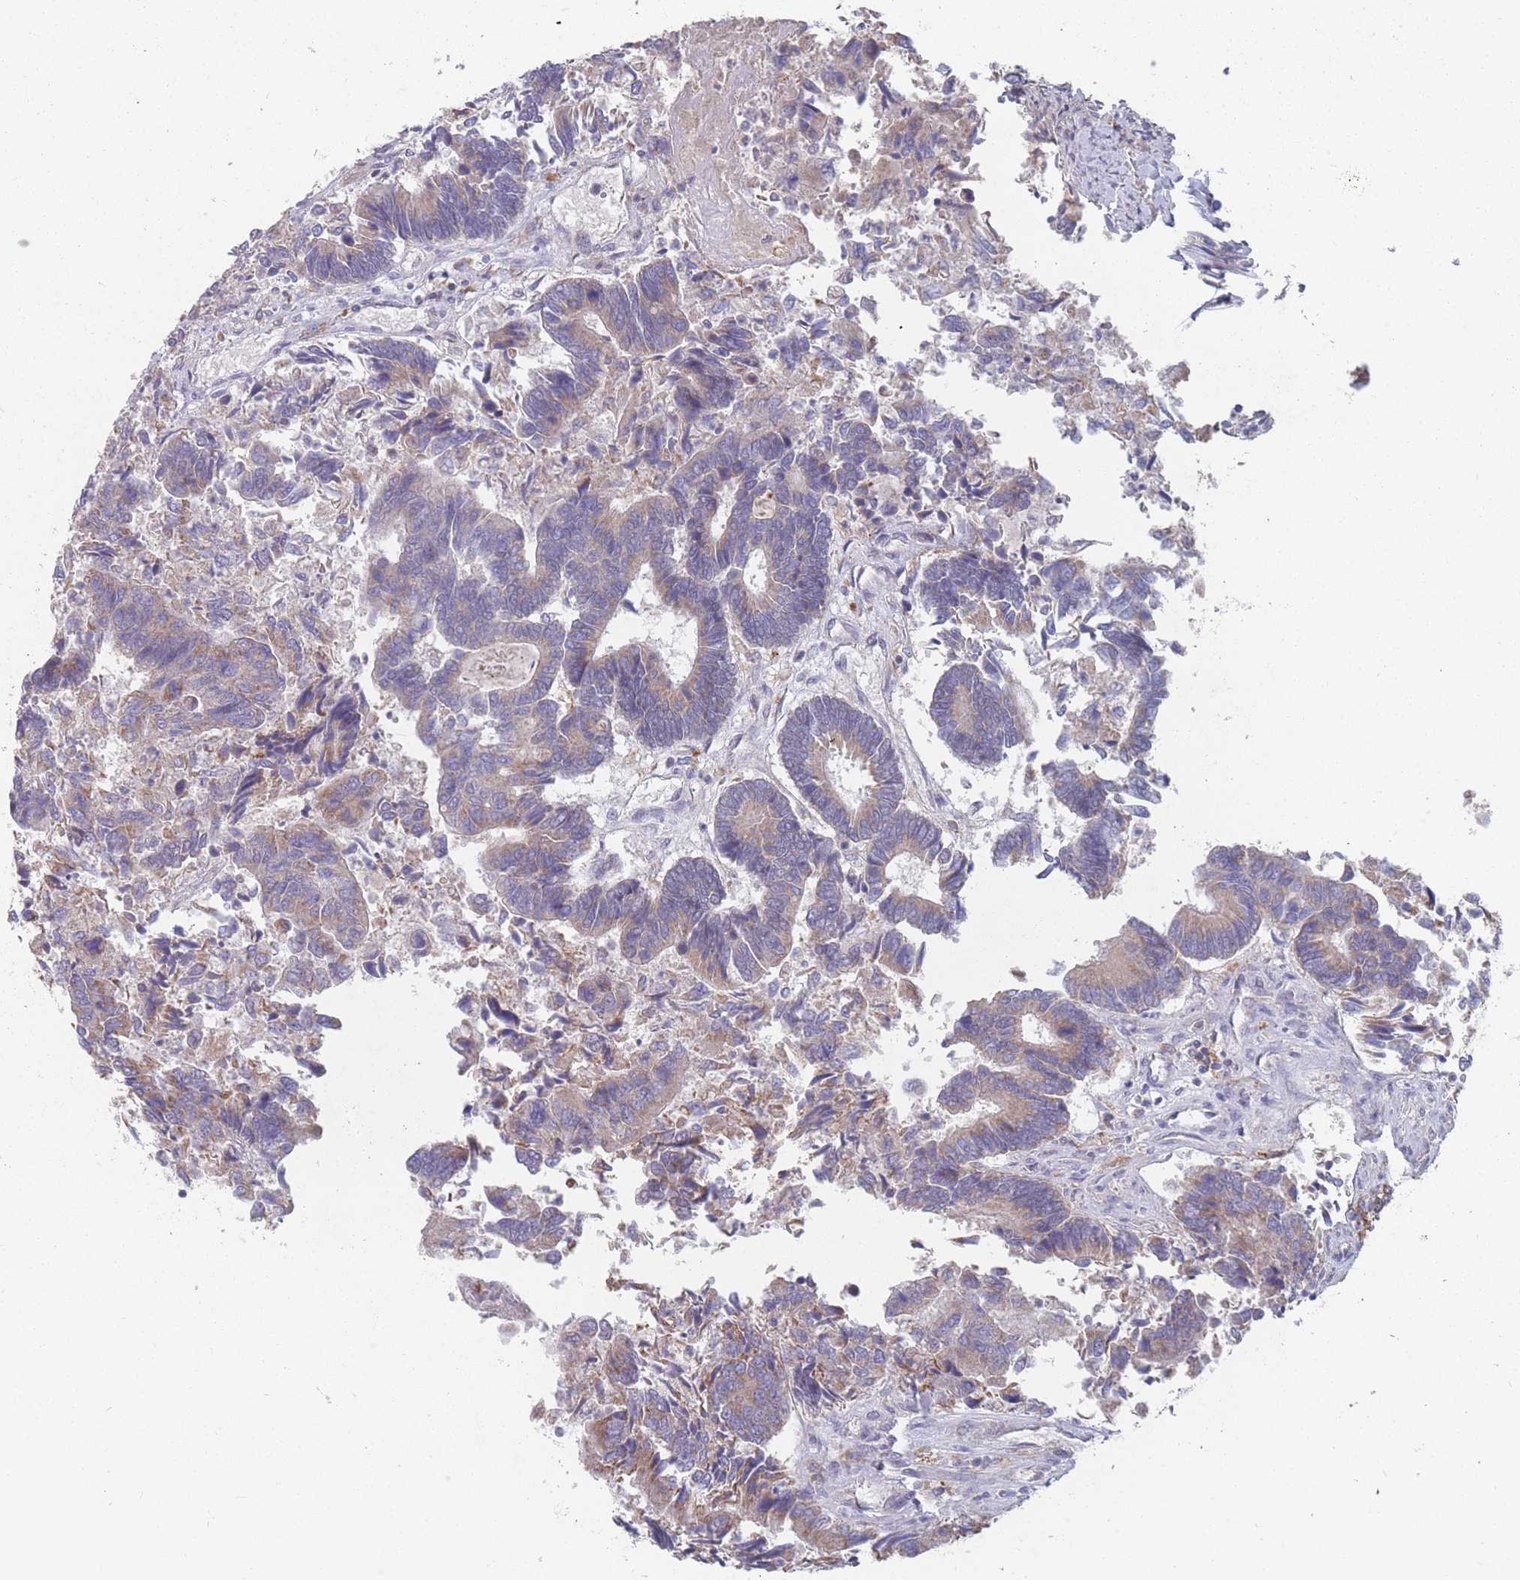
{"staining": {"intensity": "weak", "quantity": "25%-75%", "location": "cytoplasmic/membranous"}, "tissue": "colorectal cancer", "cell_type": "Tumor cells", "image_type": "cancer", "snomed": [{"axis": "morphology", "description": "Adenocarcinoma, NOS"}, {"axis": "topography", "description": "Colon"}], "caption": "The photomicrograph shows staining of colorectal cancer, revealing weak cytoplasmic/membranous protein staining (brown color) within tumor cells.", "gene": "PEX7", "patient": {"sex": "female", "age": 67}}